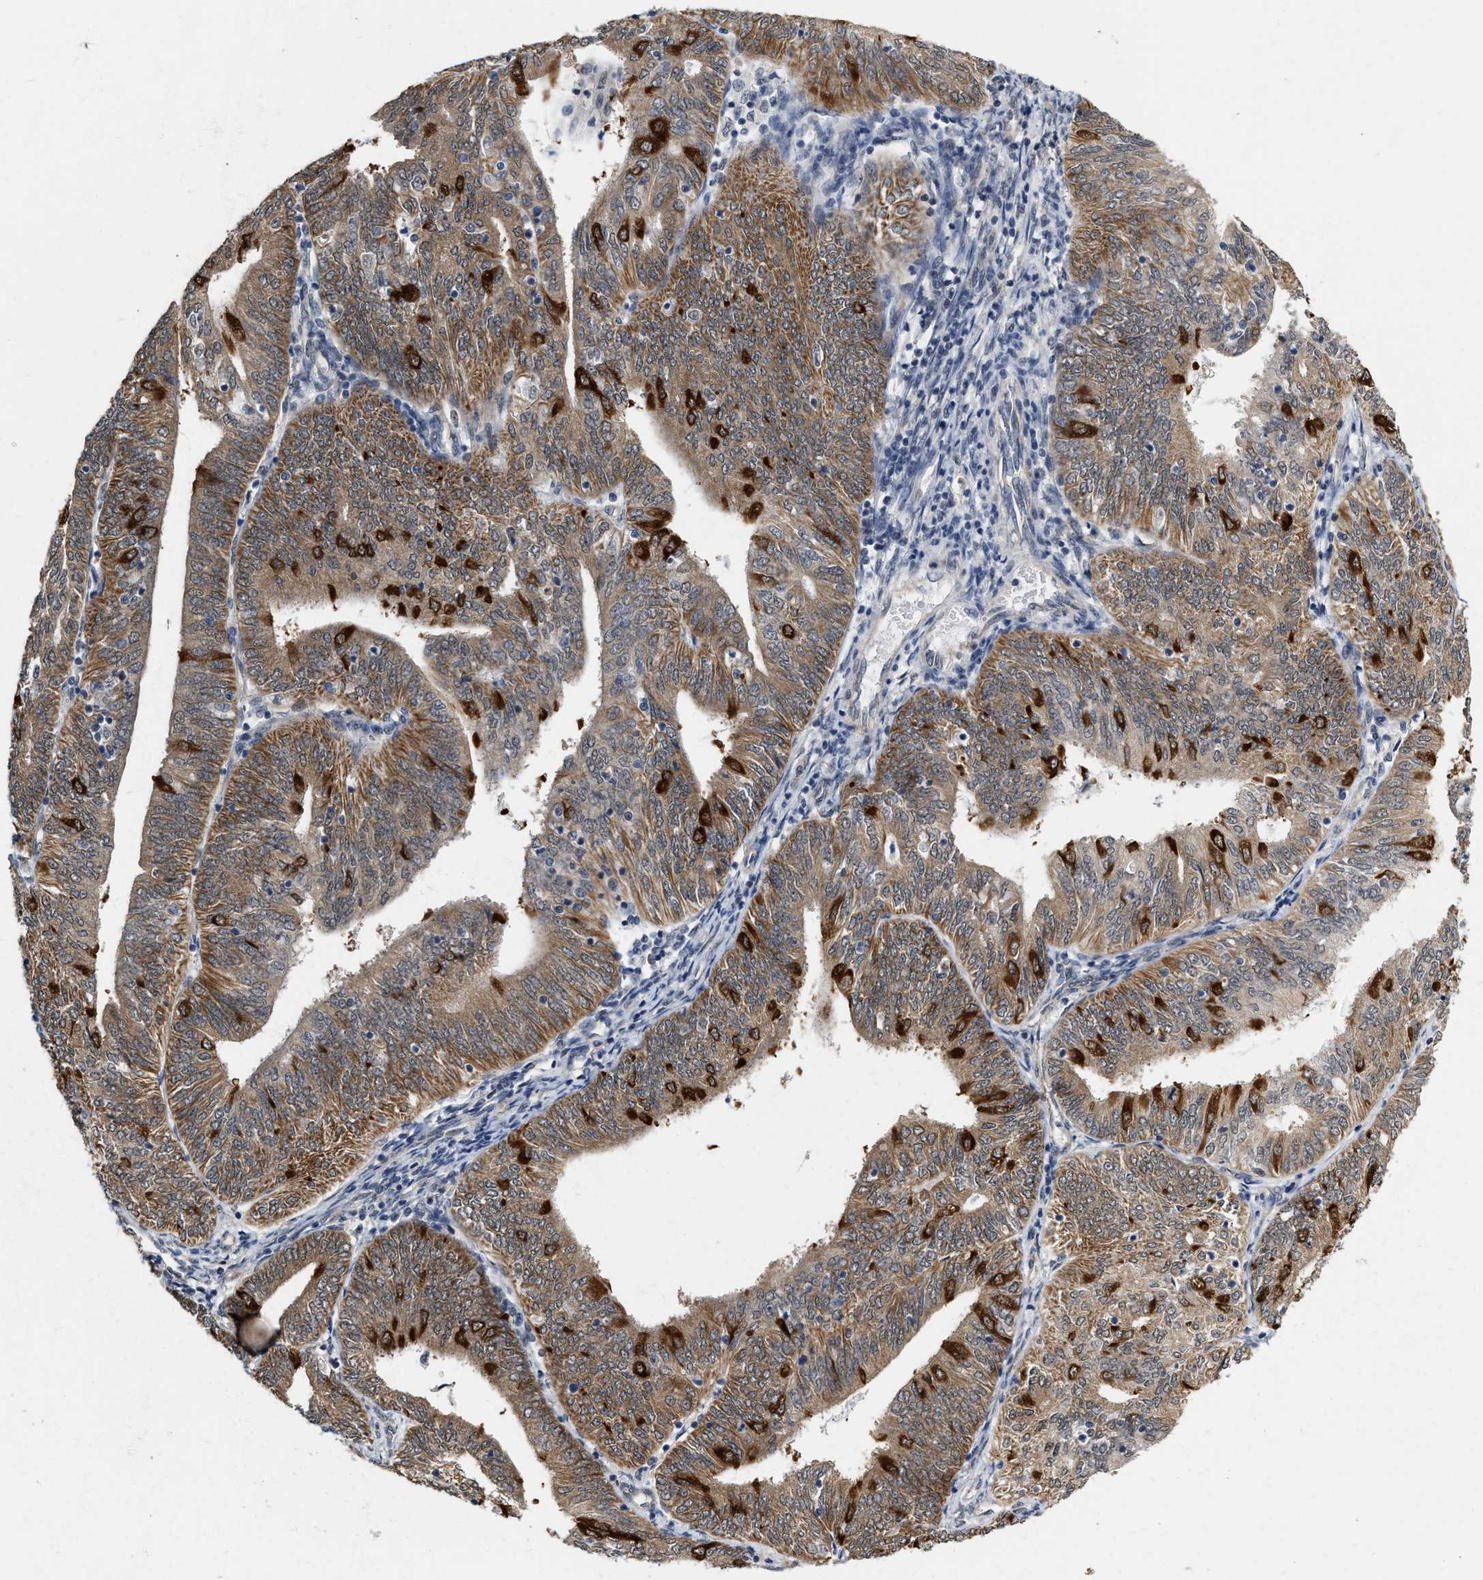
{"staining": {"intensity": "strong", "quantity": ">75%", "location": "cytoplasmic/membranous"}, "tissue": "endometrial cancer", "cell_type": "Tumor cells", "image_type": "cancer", "snomed": [{"axis": "morphology", "description": "Adenocarcinoma, NOS"}, {"axis": "topography", "description": "Endometrium"}], "caption": "Protein staining of adenocarcinoma (endometrial) tissue demonstrates strong cytoplasmic/membranous positivity in about >75% of tumor cells.", "gene": "RUVBL1", "patient": {"sex": "female", "age": 58}}